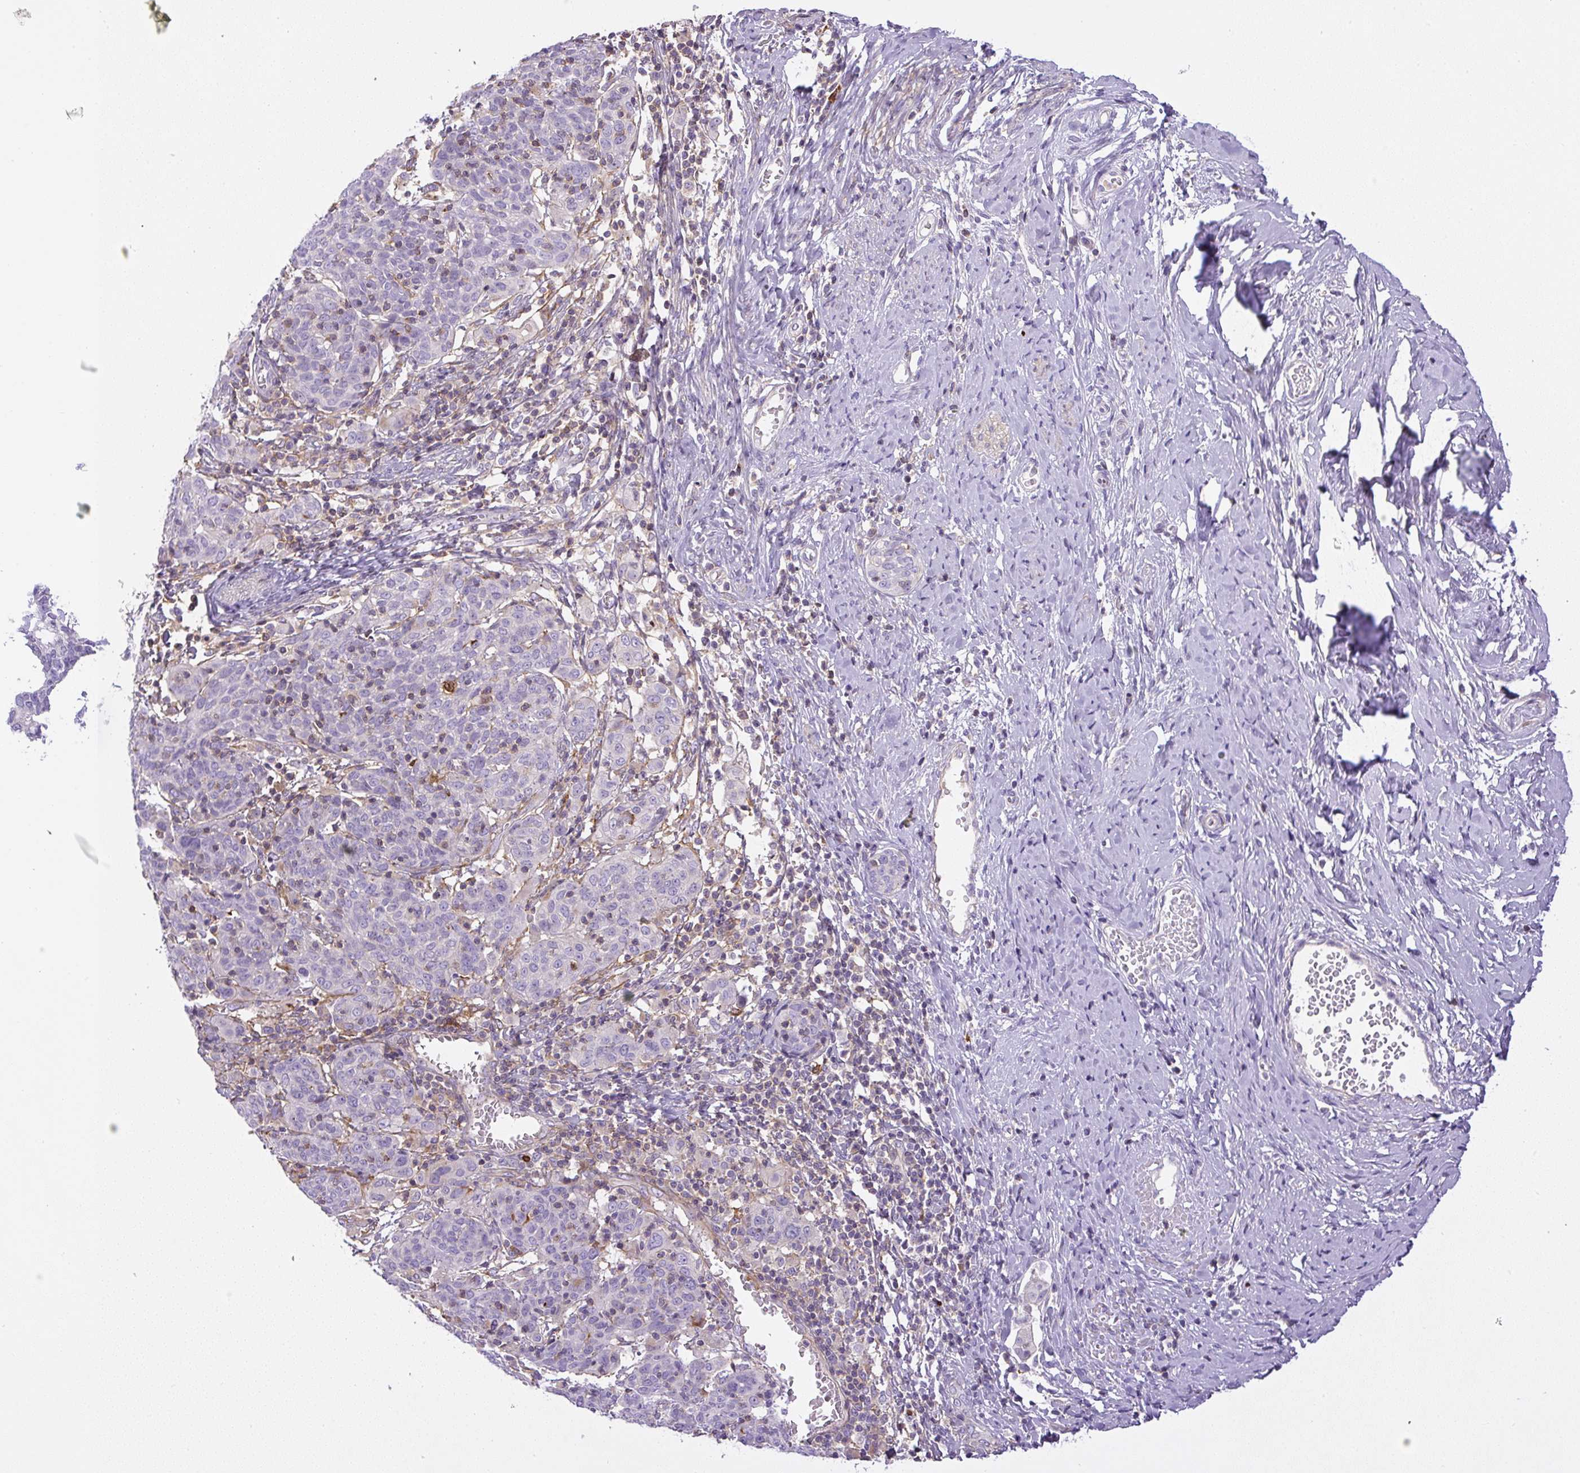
{"staining": {"intensity": "negative", "quantity": "none", "location": "none"}, "tissue": "cervical cancer", "cell_type": "Tumor cells", "image_type": "cancer", "snomed": [{"axis": "morphology", "description": "Squamous cell carcinoma, NOS"}, {"axis": "topography", "description": "Cervix"}], "caption": "Tumor cells show no significant protein positivity in cervical cancer (squamous cell carcinoma). The staining is performed using DAB brown chromogen with nuclei counter-stained in using hematoxylin.", "gene": "PIP5KL1", "patient": {"sex": "female", "age": 67}}